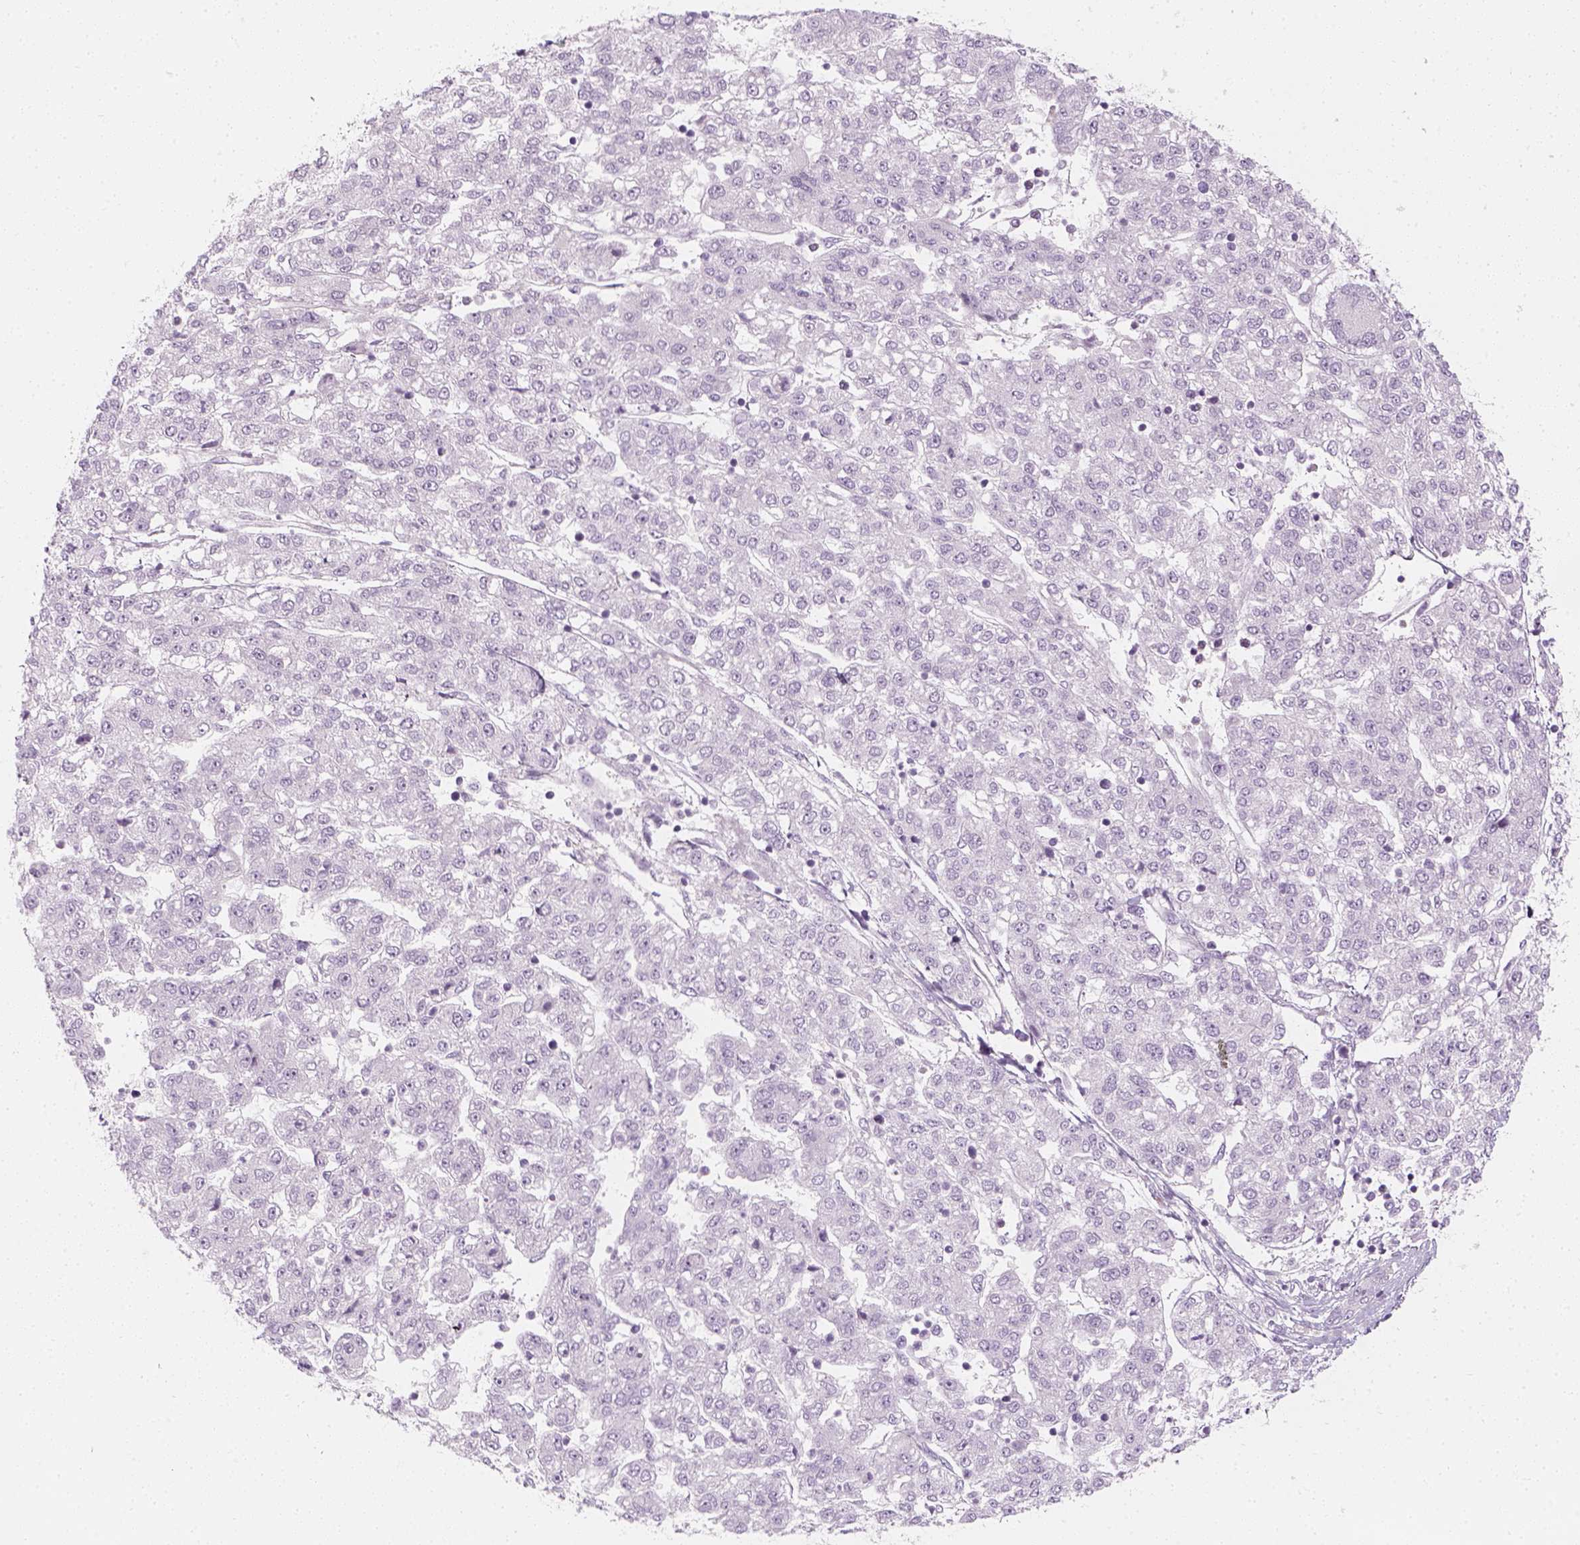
{"staining": {"intensity": "negative", "quantity": "none", "location": "none"}, "tissue": "liver cancer", "cell_type": "Tumor cells", "image_type": "cancer", "snomed": [{"axis": "morphology", "description": "Carcinoma, Hepatocellular, NOS"}, {"axis": "topography", "description": "Liver"}], "caption": "A photomicrograph of human hepatocellular carcinoma (liver) is negative for staining in tumor cells.", "gene": "PRAME", "patient": {"sex": "male", "age": 56}}